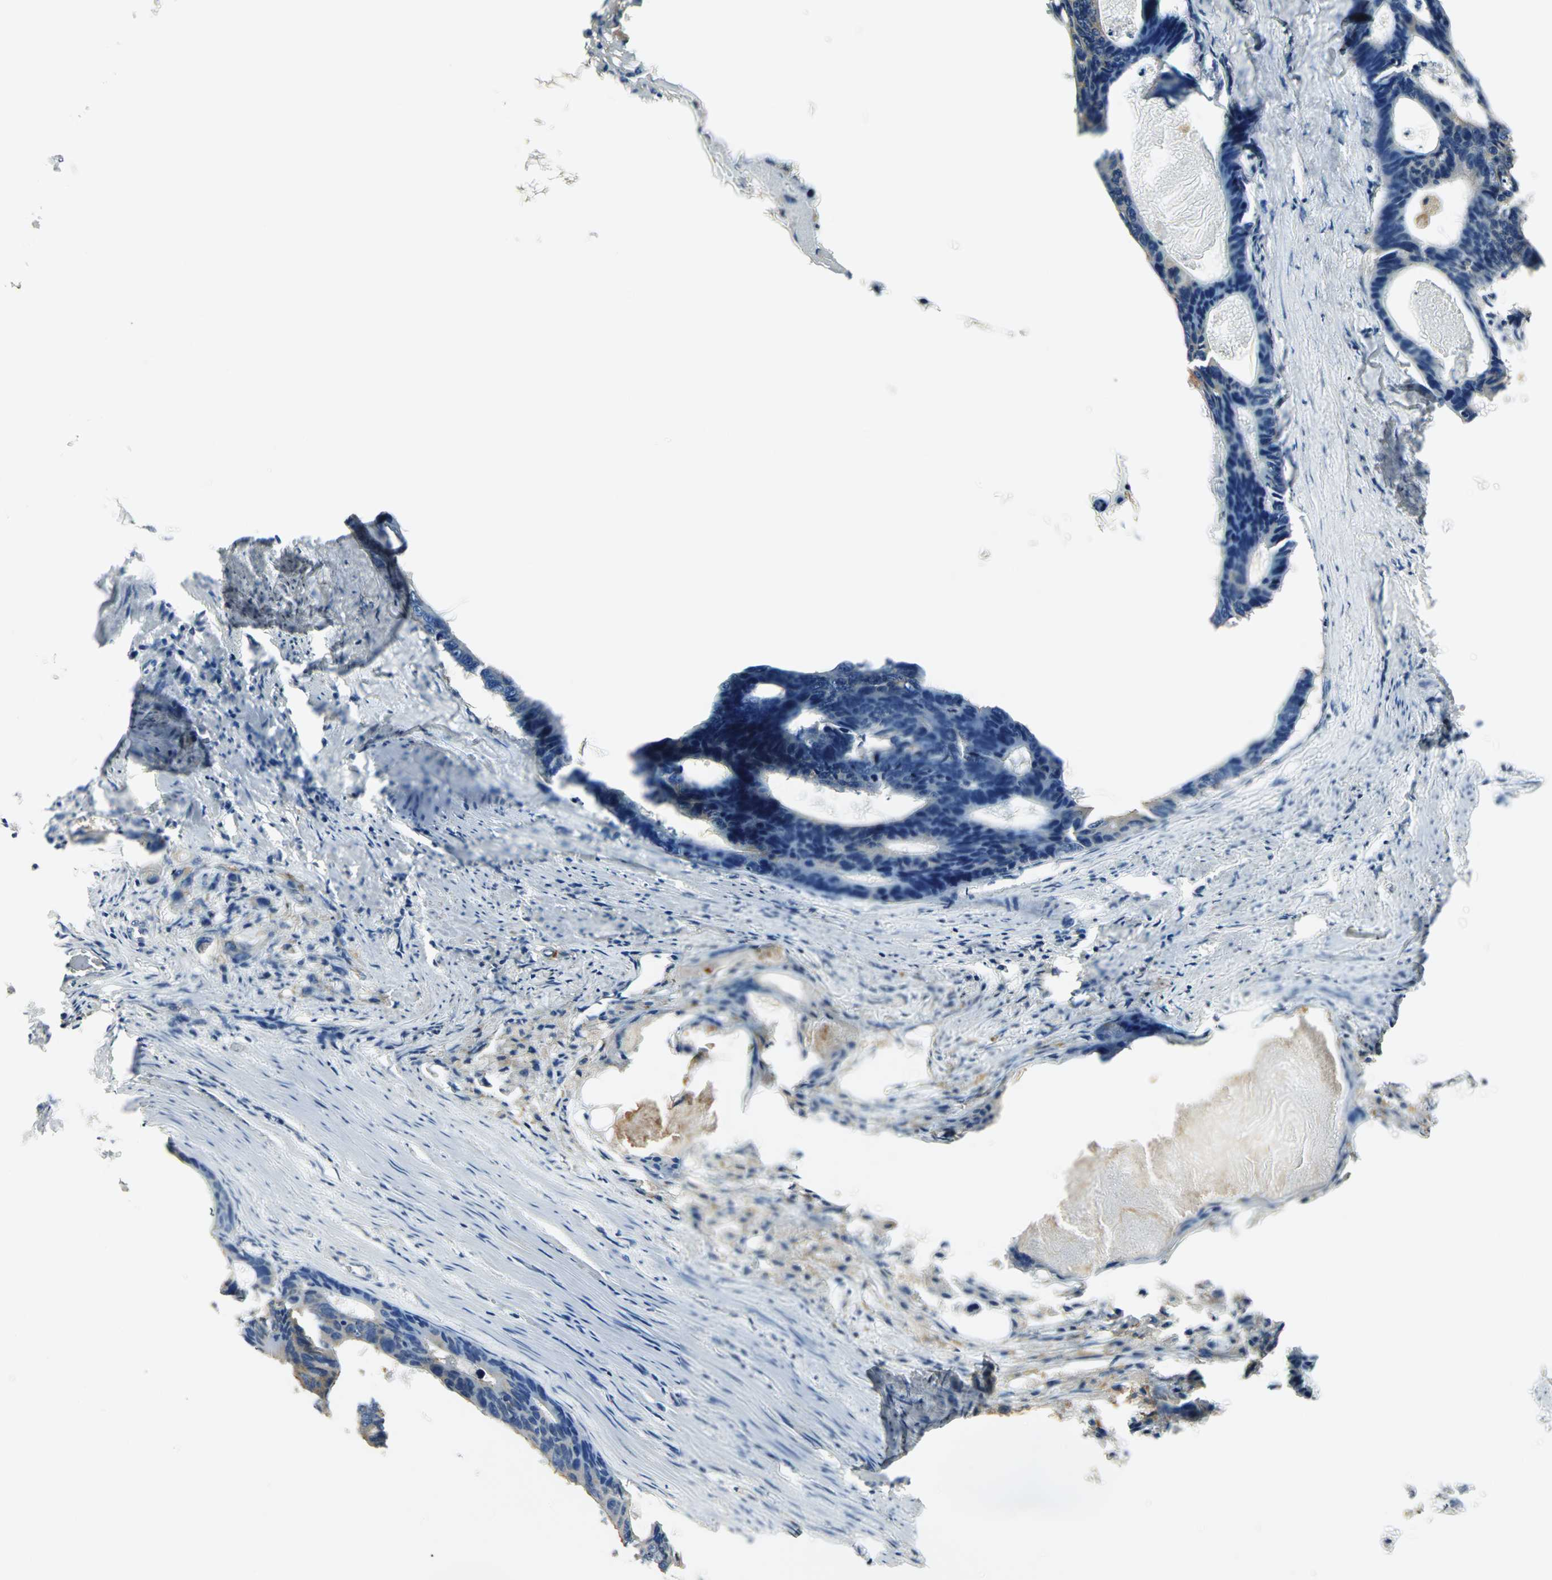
{"staining": {"intensity": "negative", "quantity": "none", "location": "none"}, "tissue": "colorectal cancer", "cell_type": "Tumor cells", "image_type": "cancer", "snomed": [{"axis": "morphology", "description": "Adenocarcinoma, NOS"}, {"axis": "topography", "description": "Colon"}], "caption": "The immunohistochemistry (IHC) photomicrograph has no significant positivity in tumor cells of colorectal cancer (adenocarcinoma) tissue.", "gene": "ANK1", "patient": {"sex": "female", "age": 55}}